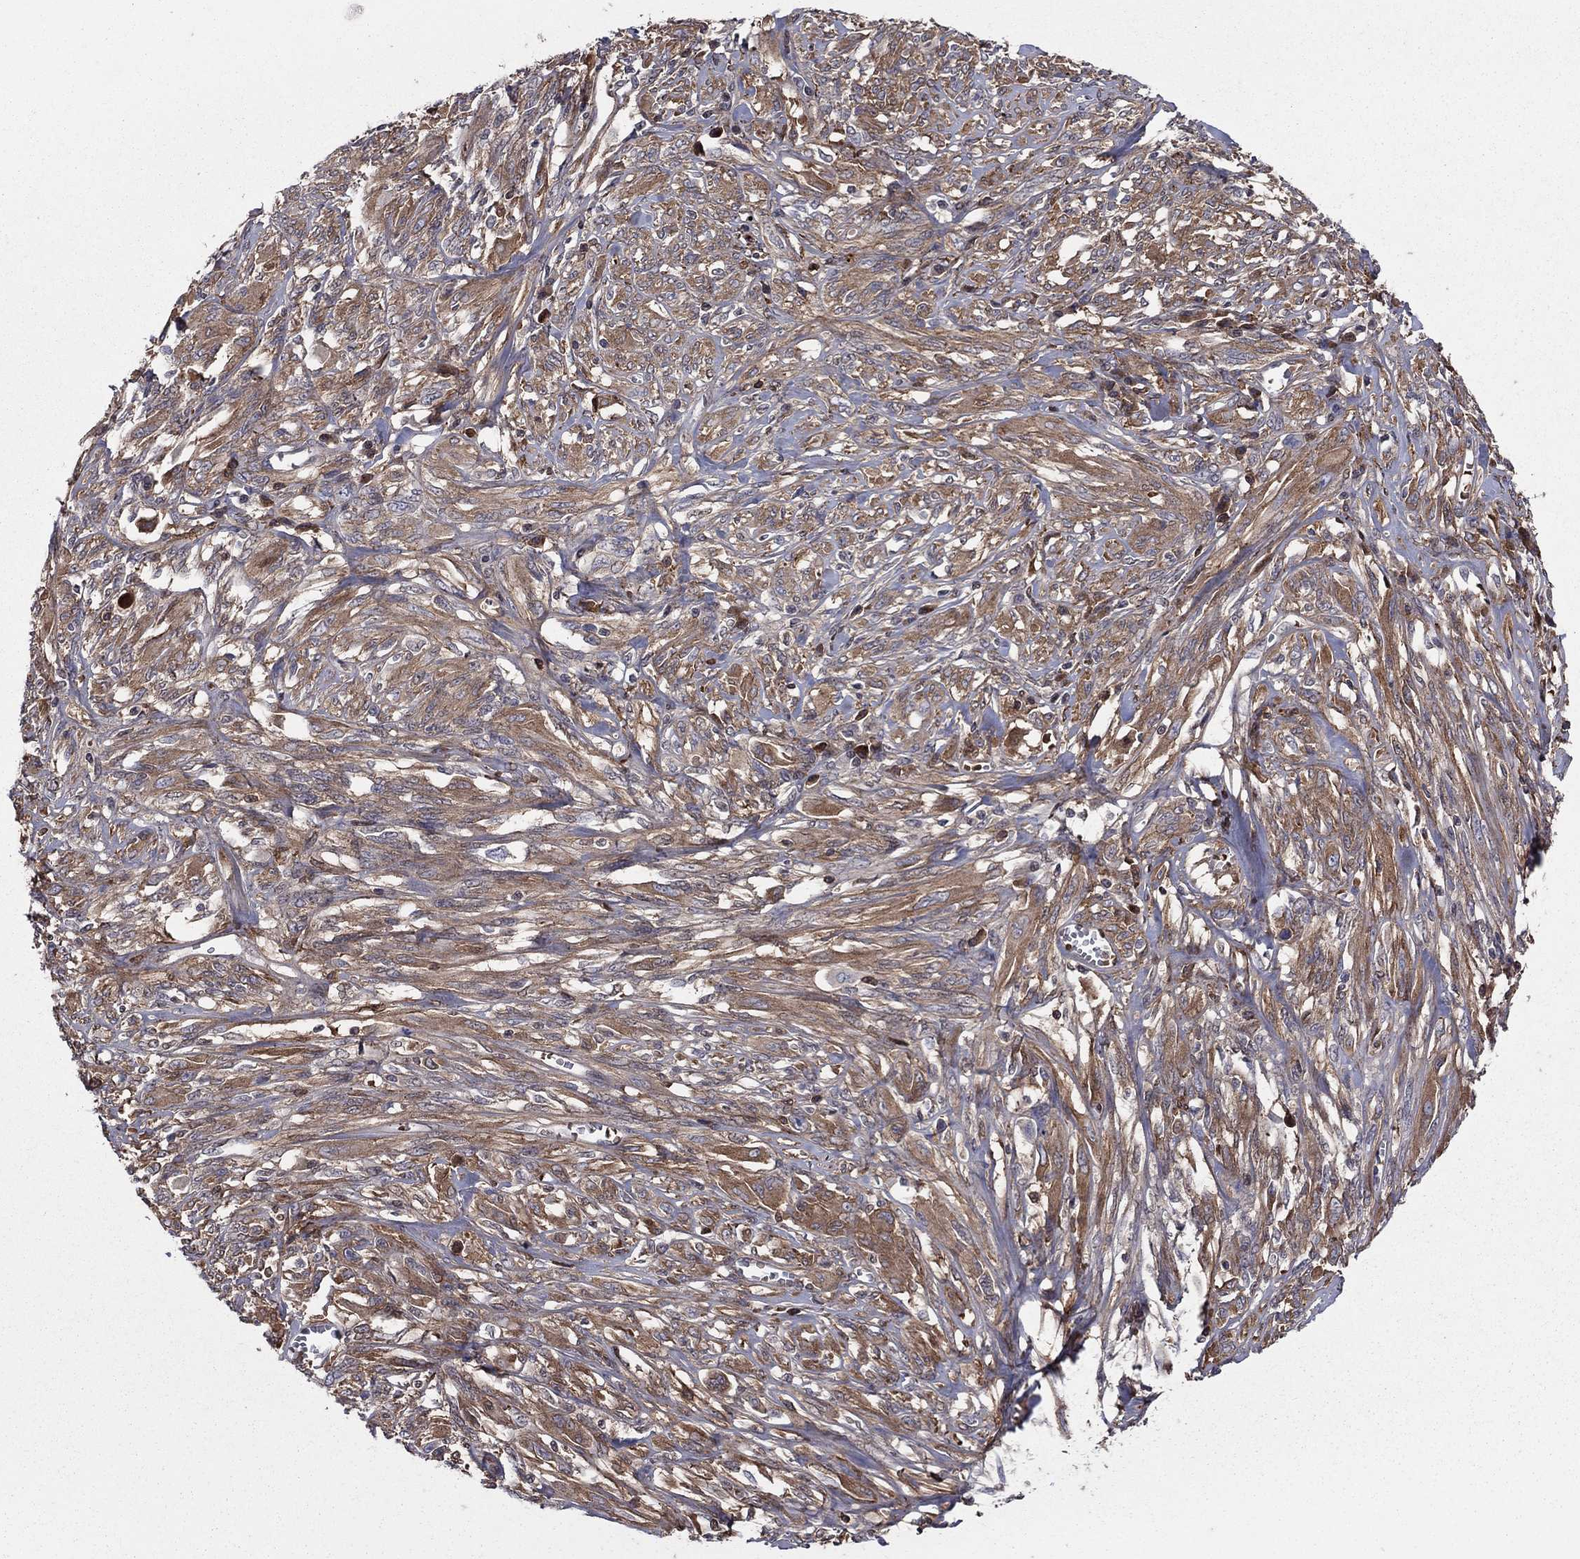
{"staining": {"intensity": "moderate", "quantity": ">75%", "location": "cytoplasmic/membranous"}, "tissue": "melanoma", "cell_type": "Tumor cells", "image_type": "cancer", "snomed": [{"axis": "morphology", "description": "Malignant melanoma, NOS"}, {"axis": "topography", "description": "Skin"}], "caption": "Brown immunohistochemical staining in melanoma shows moderate cytoplasmic/membranous staining in approximately >75% of tumor cells.", "gene": "HPX", "patient": {"sex": "female", "age": 91}}